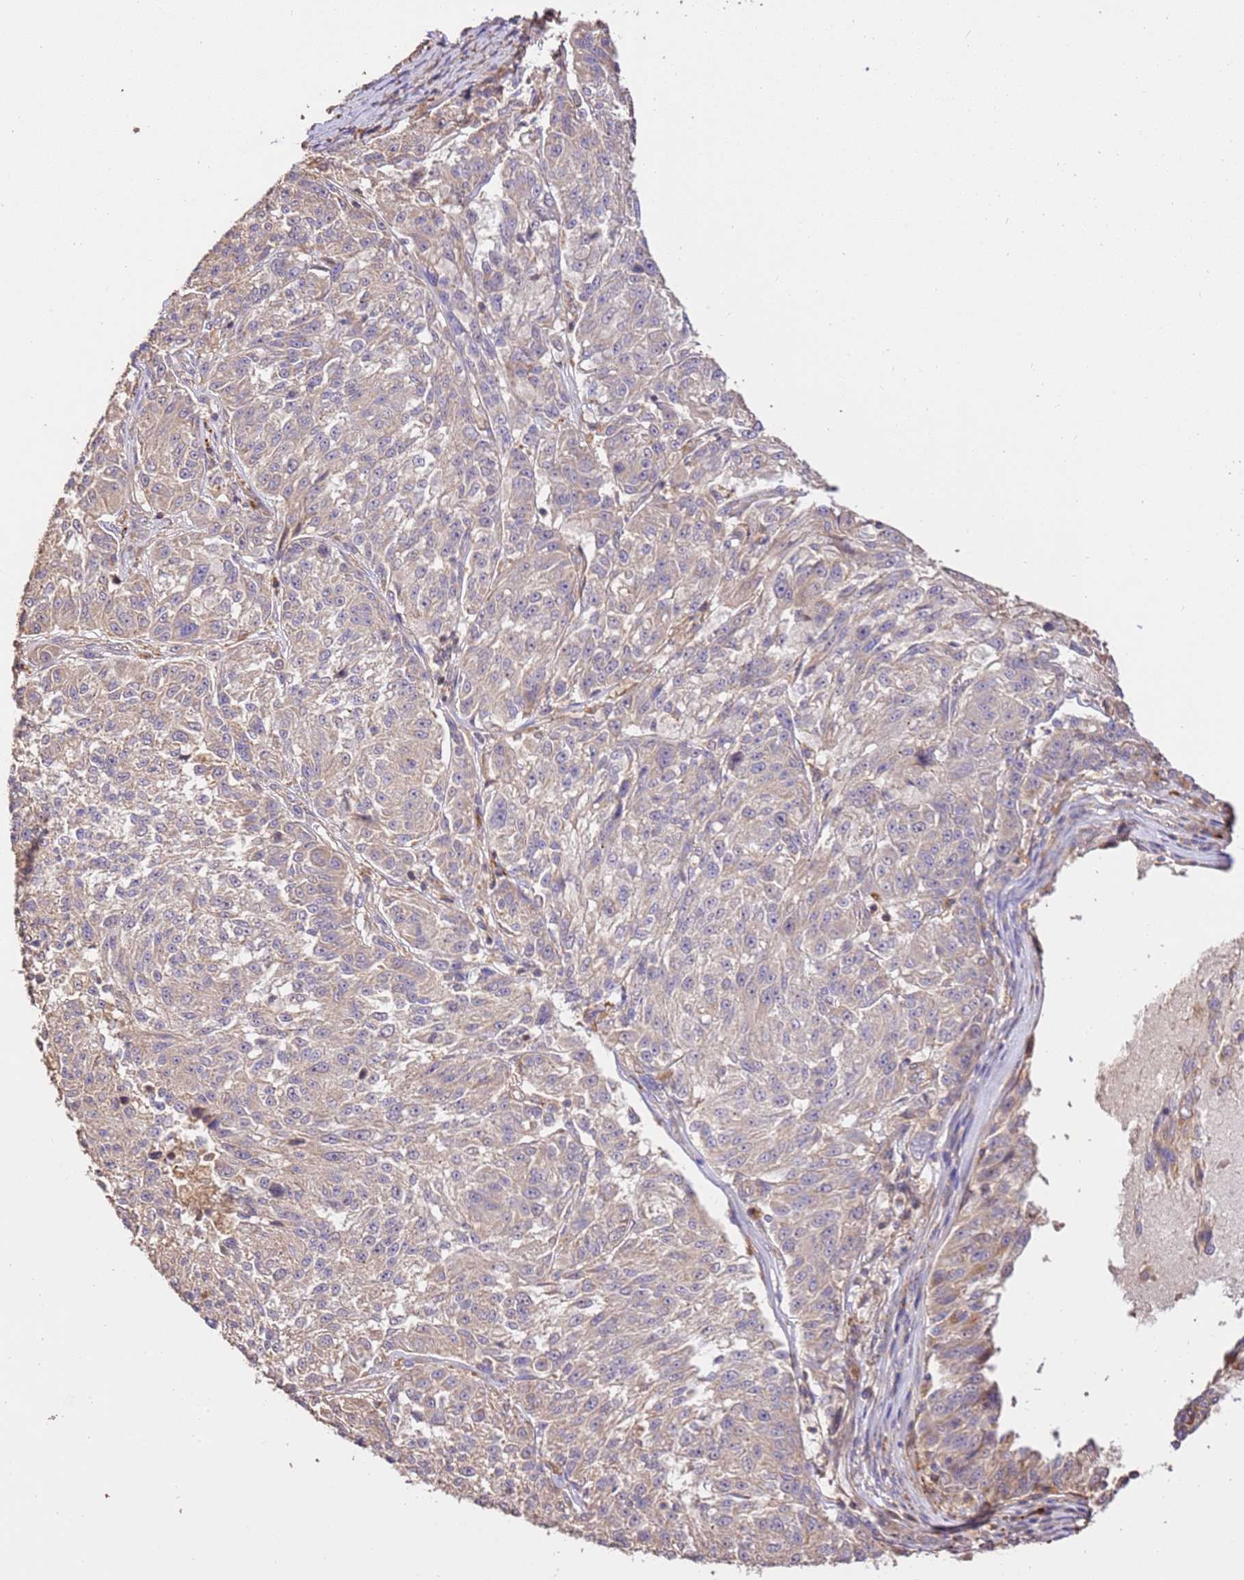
{"staining": {"intensity": "negative", "quantity": "none", "location": "none"}, "tissue": "melanoma", "cell_type": "Tumor cells", "image_type": "cancer", "snomed": [{"axis": "morphology", "description": "Malignant melanoma, NOS"}, {"axis": "topography", "description": "Skin"}], "caption": "Immunohistochemical staining of malignant melanoma exhibits no significant staining in tumor cells.", "gene": "CEP55", "patient": {"sex": "male", "age": 53}}